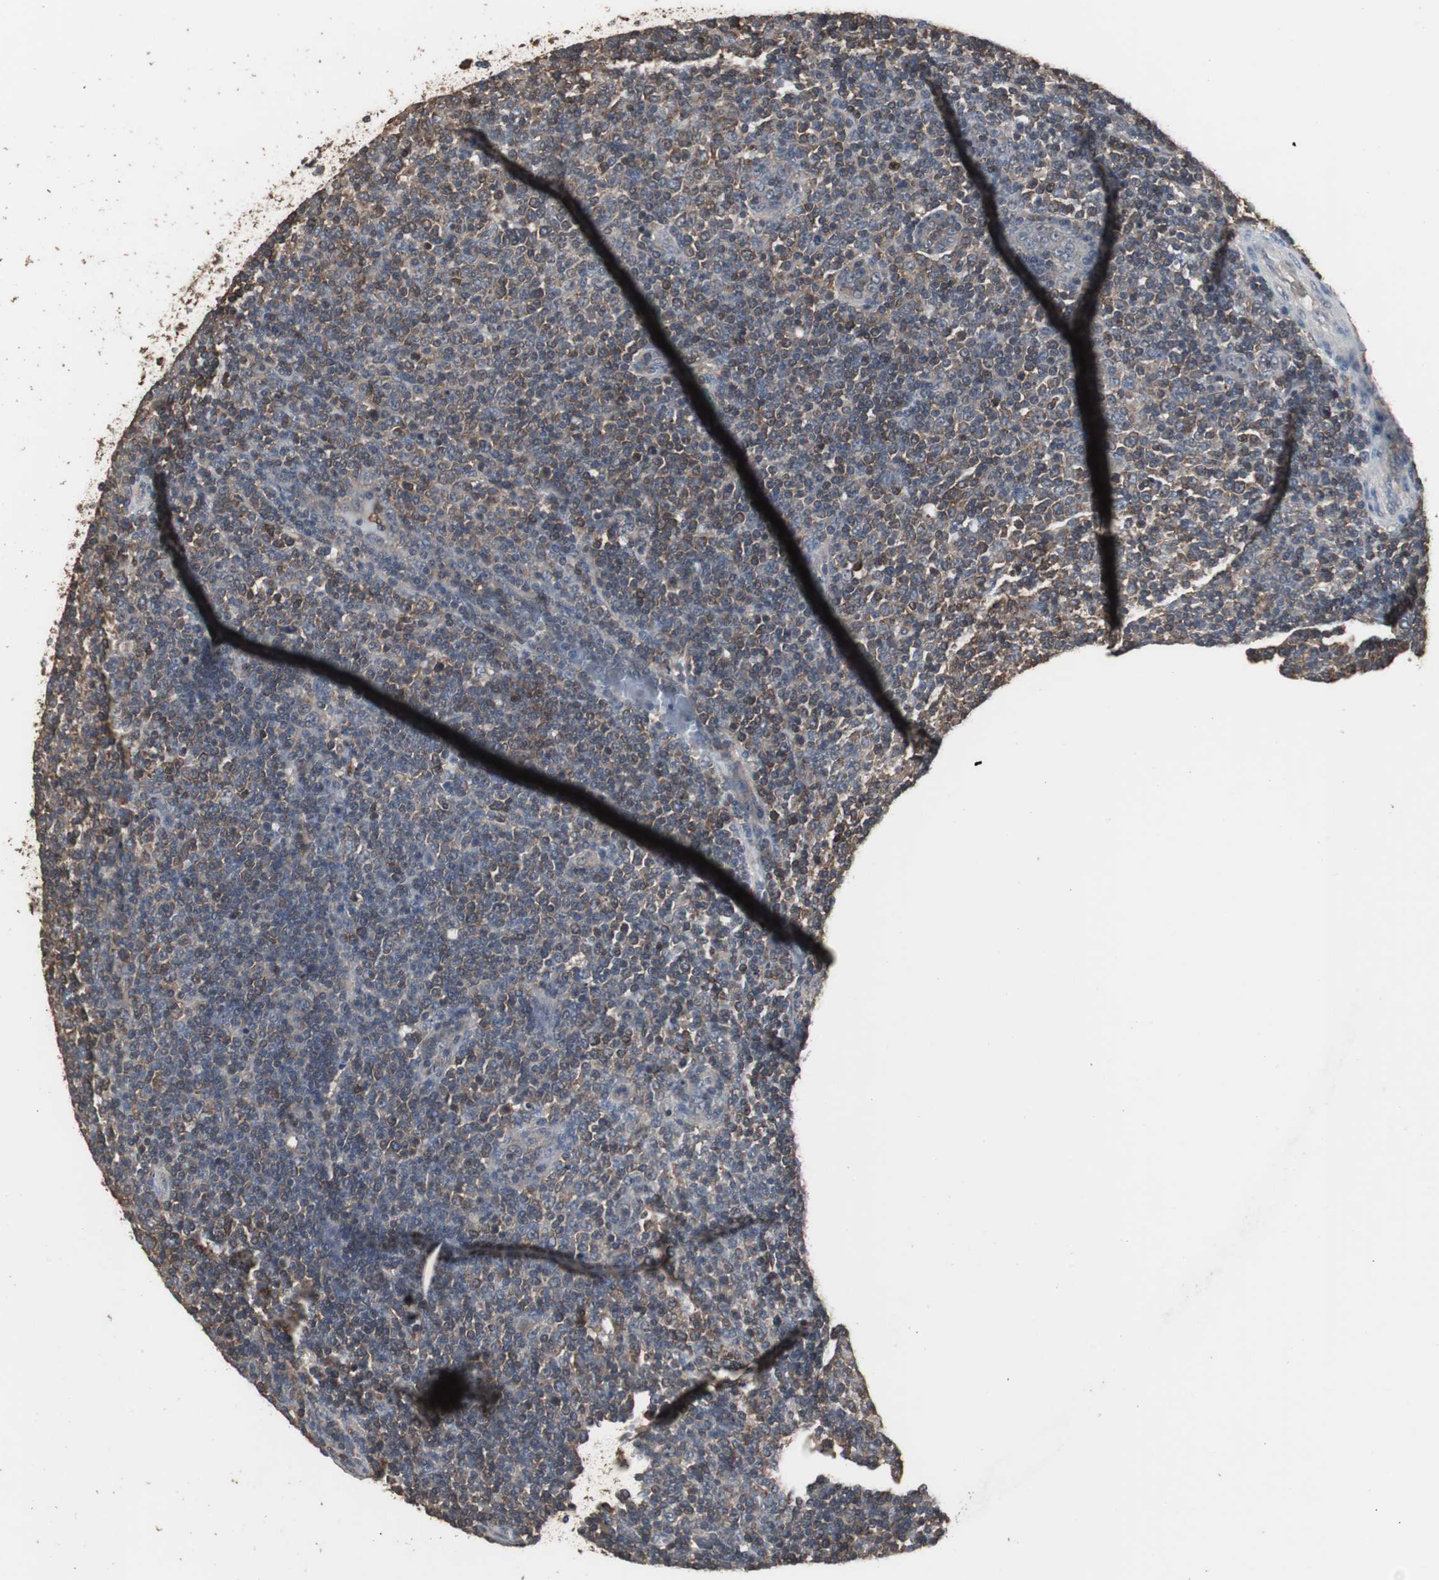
{"staining": {"intensity": "moderate", "quantity": "25%-75%", "location": "cytoplasmic/membranous"}, "tissue": "lymphoma", "cell_type": "Tumor cells", "image_type": "cancer", "snomed": [{"axis": "morphology", "description": "Malignant lymphoma, non-Hodgkin's type, Low grade"}, {"axis": "topography", "description": "Lymph node"}], "caption": "Protein expression analysis of lymphoma exhibits moderate cytoplasmic/membranous staining in about 25%-75% of tumor cells.", "gene": "HPRT1", "patient": {"sex": "male", "age": 70}}